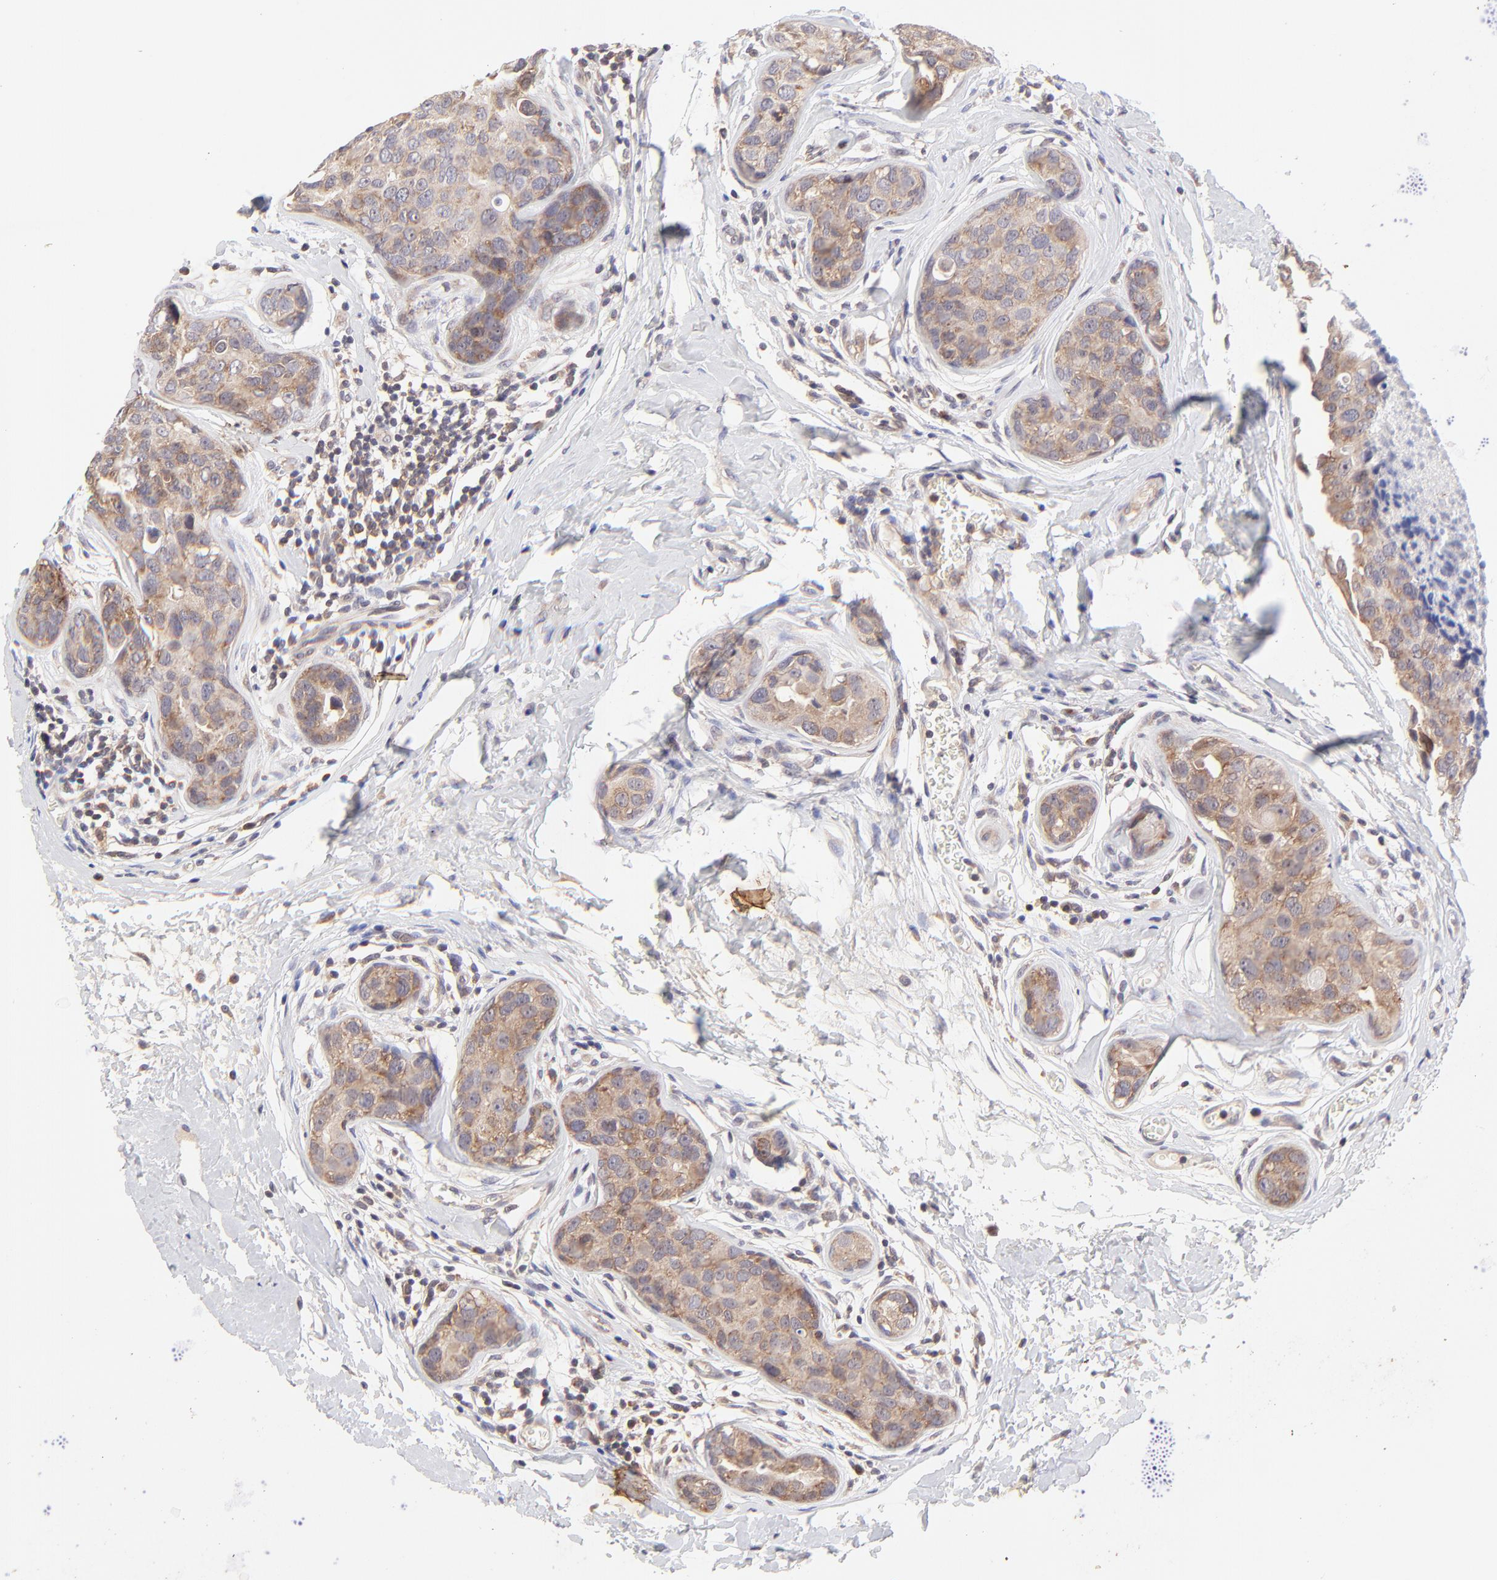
{"staining": {"intensity": "moderate", "quantity": ">75%", "location": "cytoplasmic/membranous"}, "tissue": "breast cancer", "cell_type": "Tumor cells", "image_type": "cancer", "snomed": [{"axis": "morphology", "description": "Duct carcinoma"}, {"axis": "topography", "description": "Breast"}], "caption": "Breast intraductal carcinoma stained for a protein demonstrates moderate cytoplasmic/membranous positivity in tumor cells. The staining is performed using DAB (3,3'-diaminobenzidine) brown chromogen to label protein expression. The nuclei are counter-stained blue using hematoxylin.", "gene": "TNRC6B", "patient": {"sex": "female", "age": 24}}